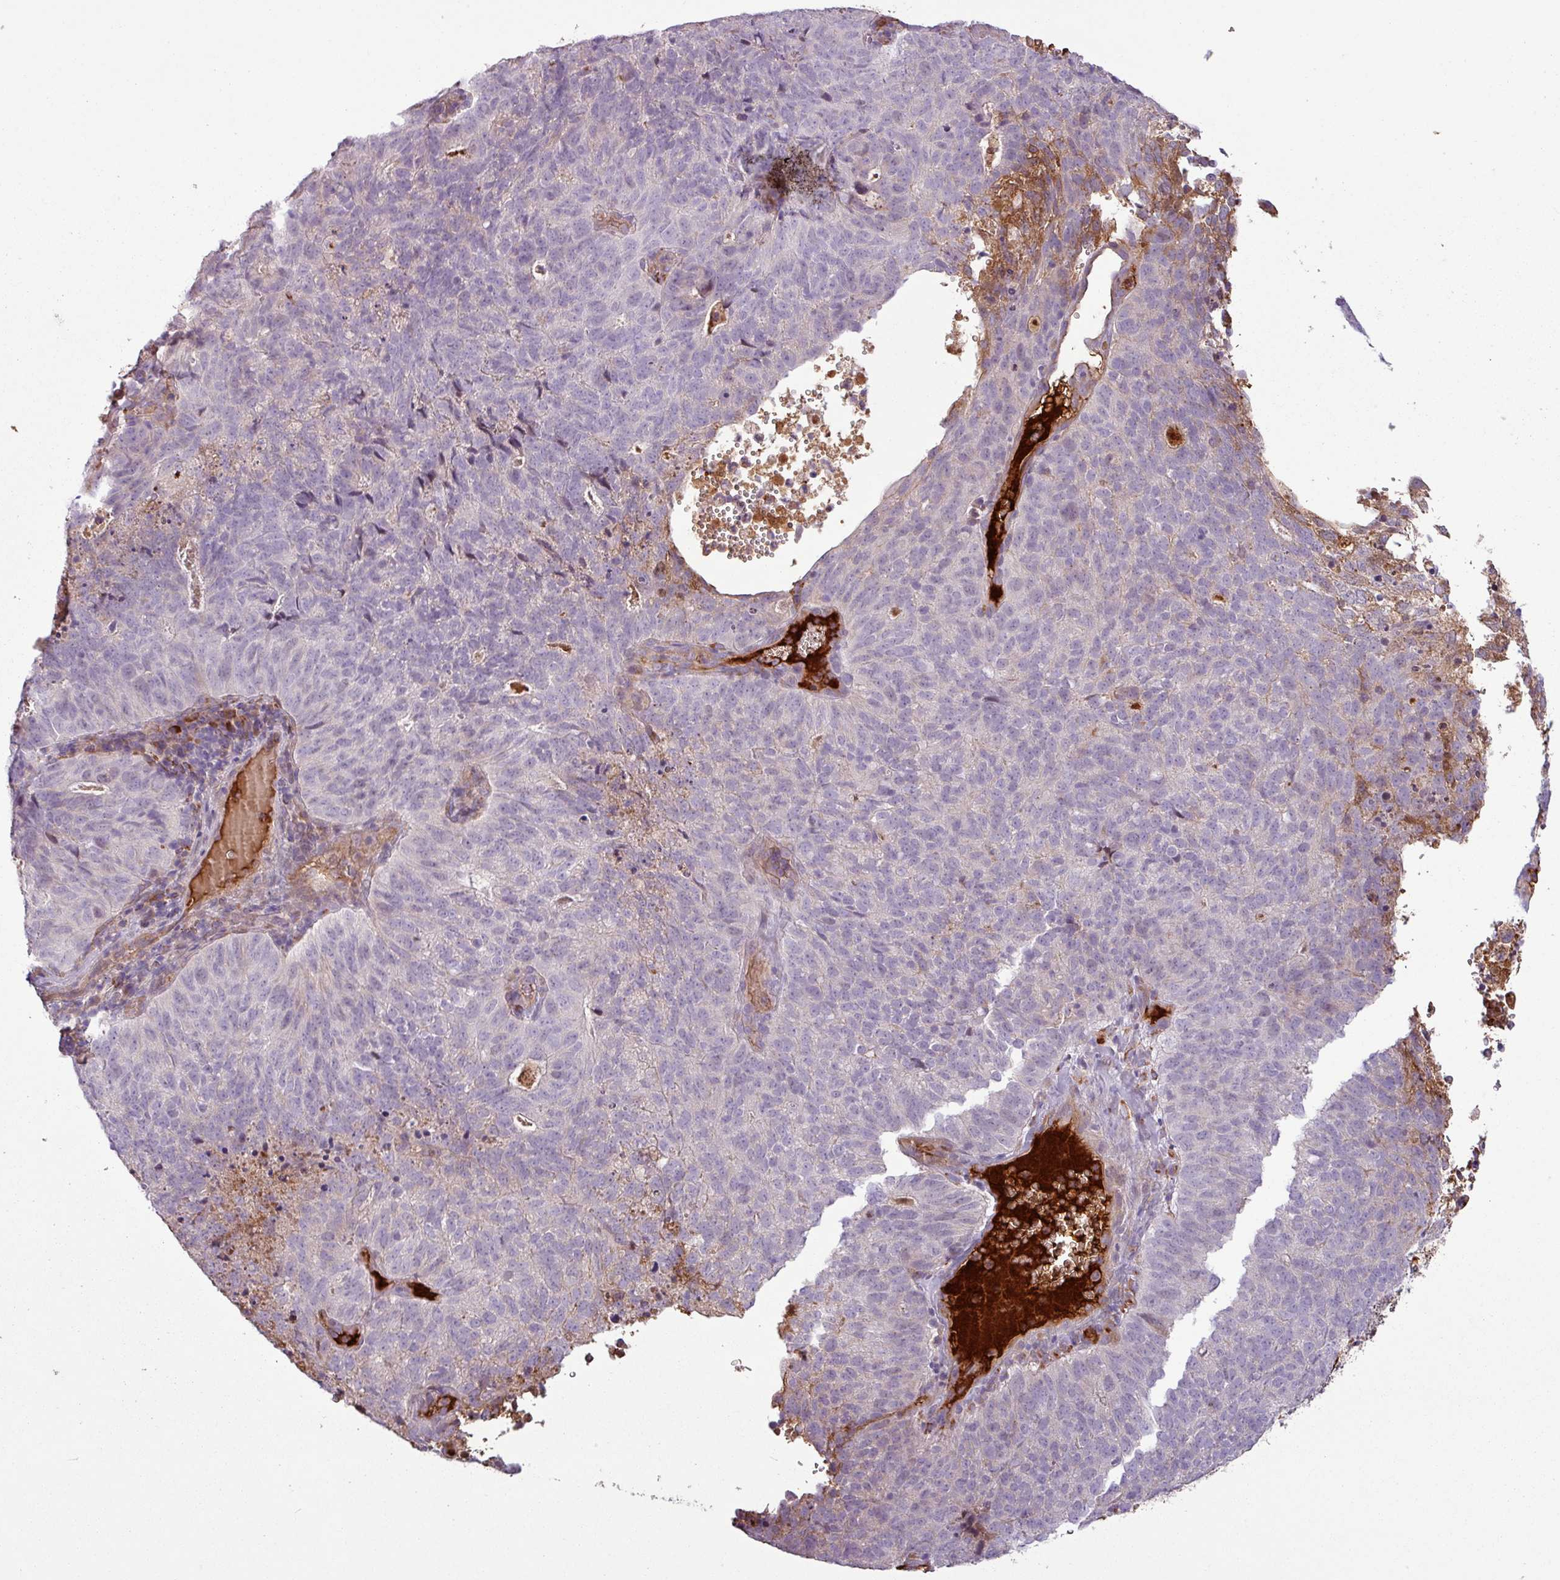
{"staining": {"intensity": "negative", "quantity": "none", "location": "none"}, "tissue": "cervical cancer", "cell_type": "Tumor cells", "image_type": "cancer", "snomed": [{"axis": "morphology", "description": "Adenocarcinoma, NOS"}, {"axis": "topography", "description": "Cervix"}], "caption": "Tumor cells show no significant protein expression in cervical cancer (adenocarcinoma).", "gene": "C4B", "patient": {"sex": "female", "age": 38}}